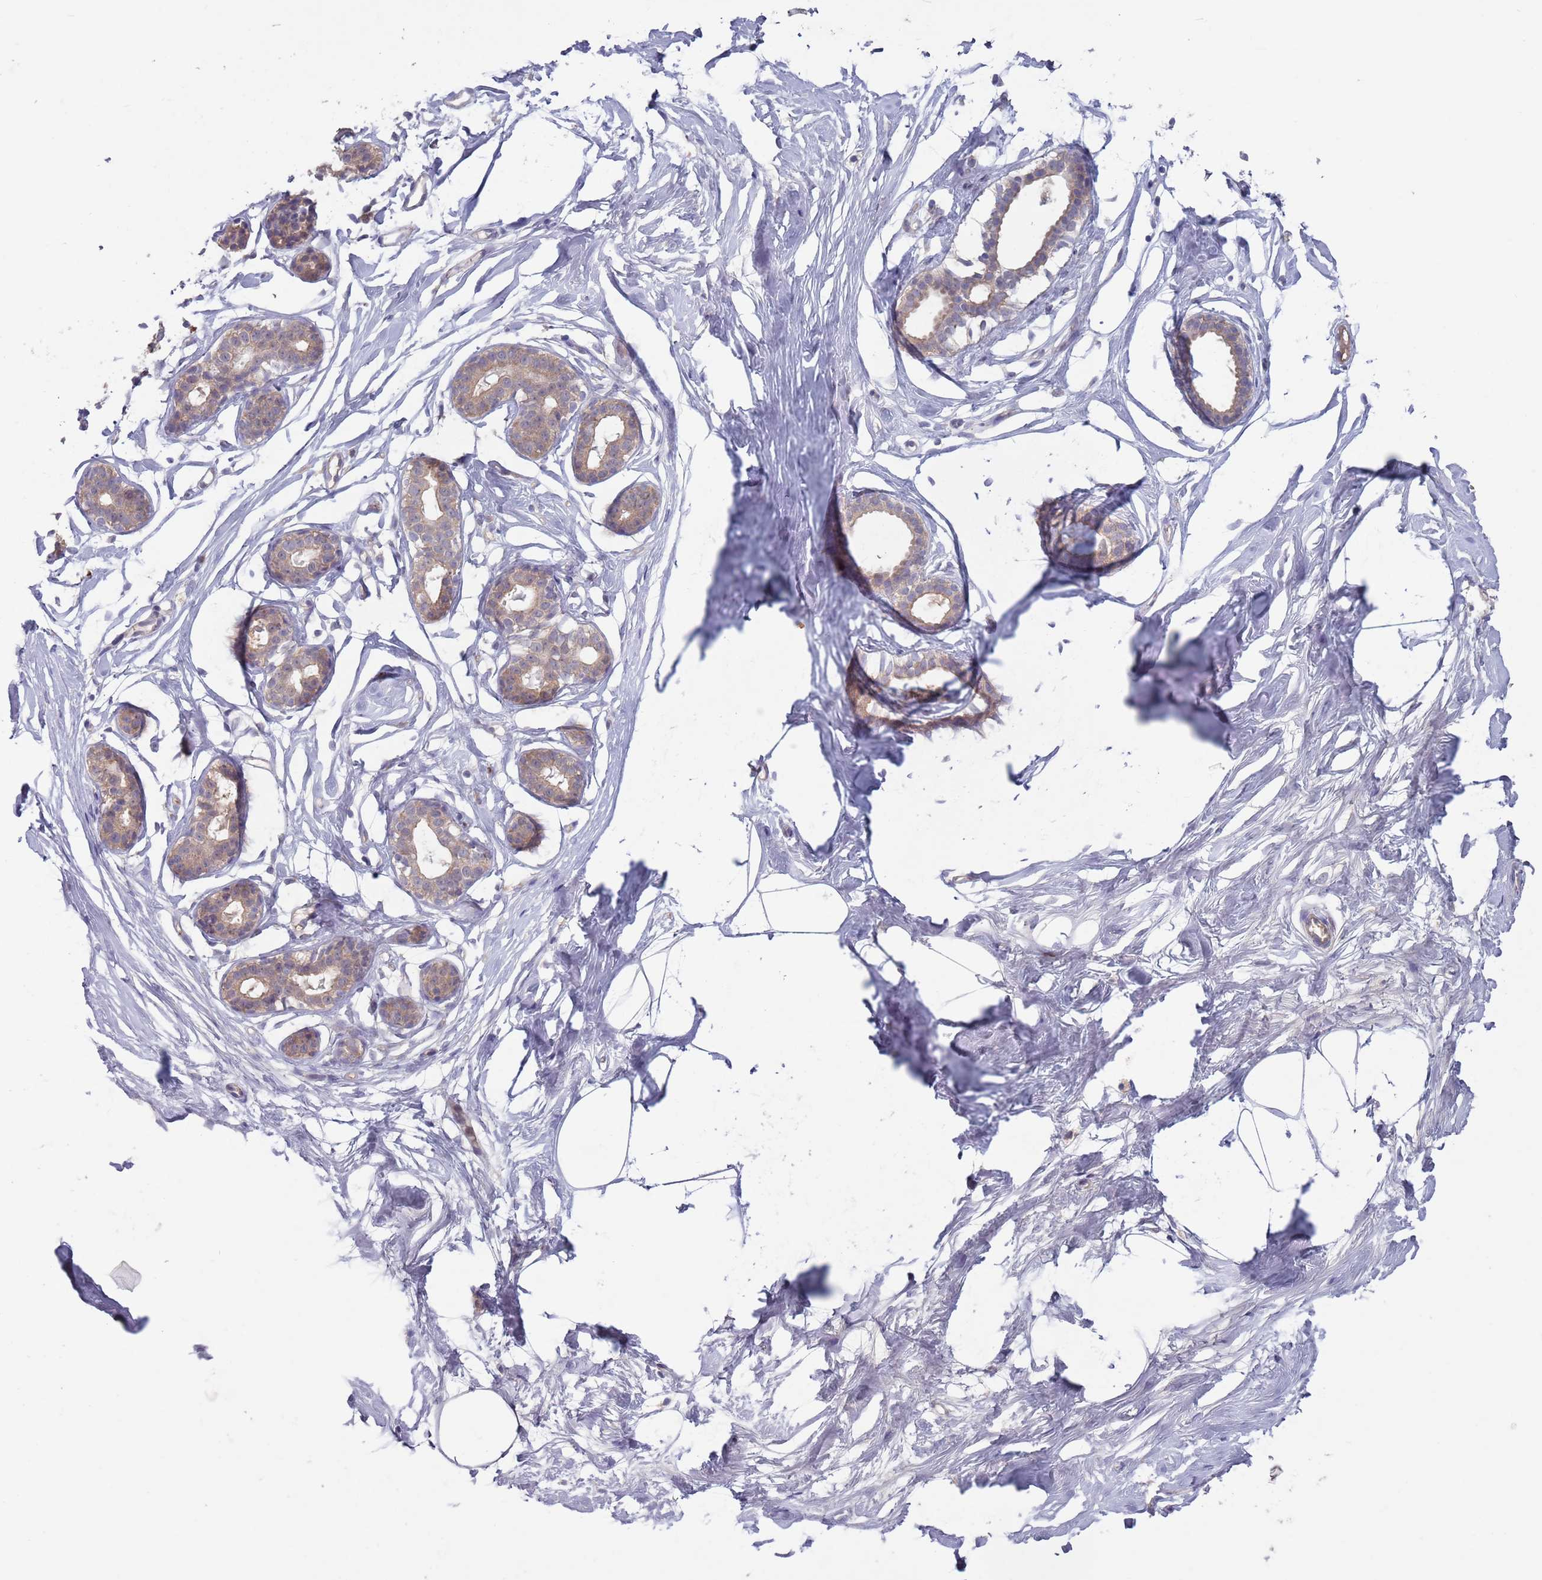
{"staining": {"intensity": "negative", "quantity": "none", "location": "none"}, "tissue": "breast", "cell_type": "Adipocytes", "image_type": "normal", "snomed": [{"axis": "morphology", "description": "Normal tissue, NOS"}, {"axis": "morphology", "description": "Adenoma, NOS"}, {"axis": "topography", "description": "Breast"}], "caption": "Immunohistochemistry micrograph of benign human breast stained for a protein (brown), which demonstrates no positivity in adipocytes.", "gene": "TYW1B", "patient": {"sex": "female", "age": 23}}